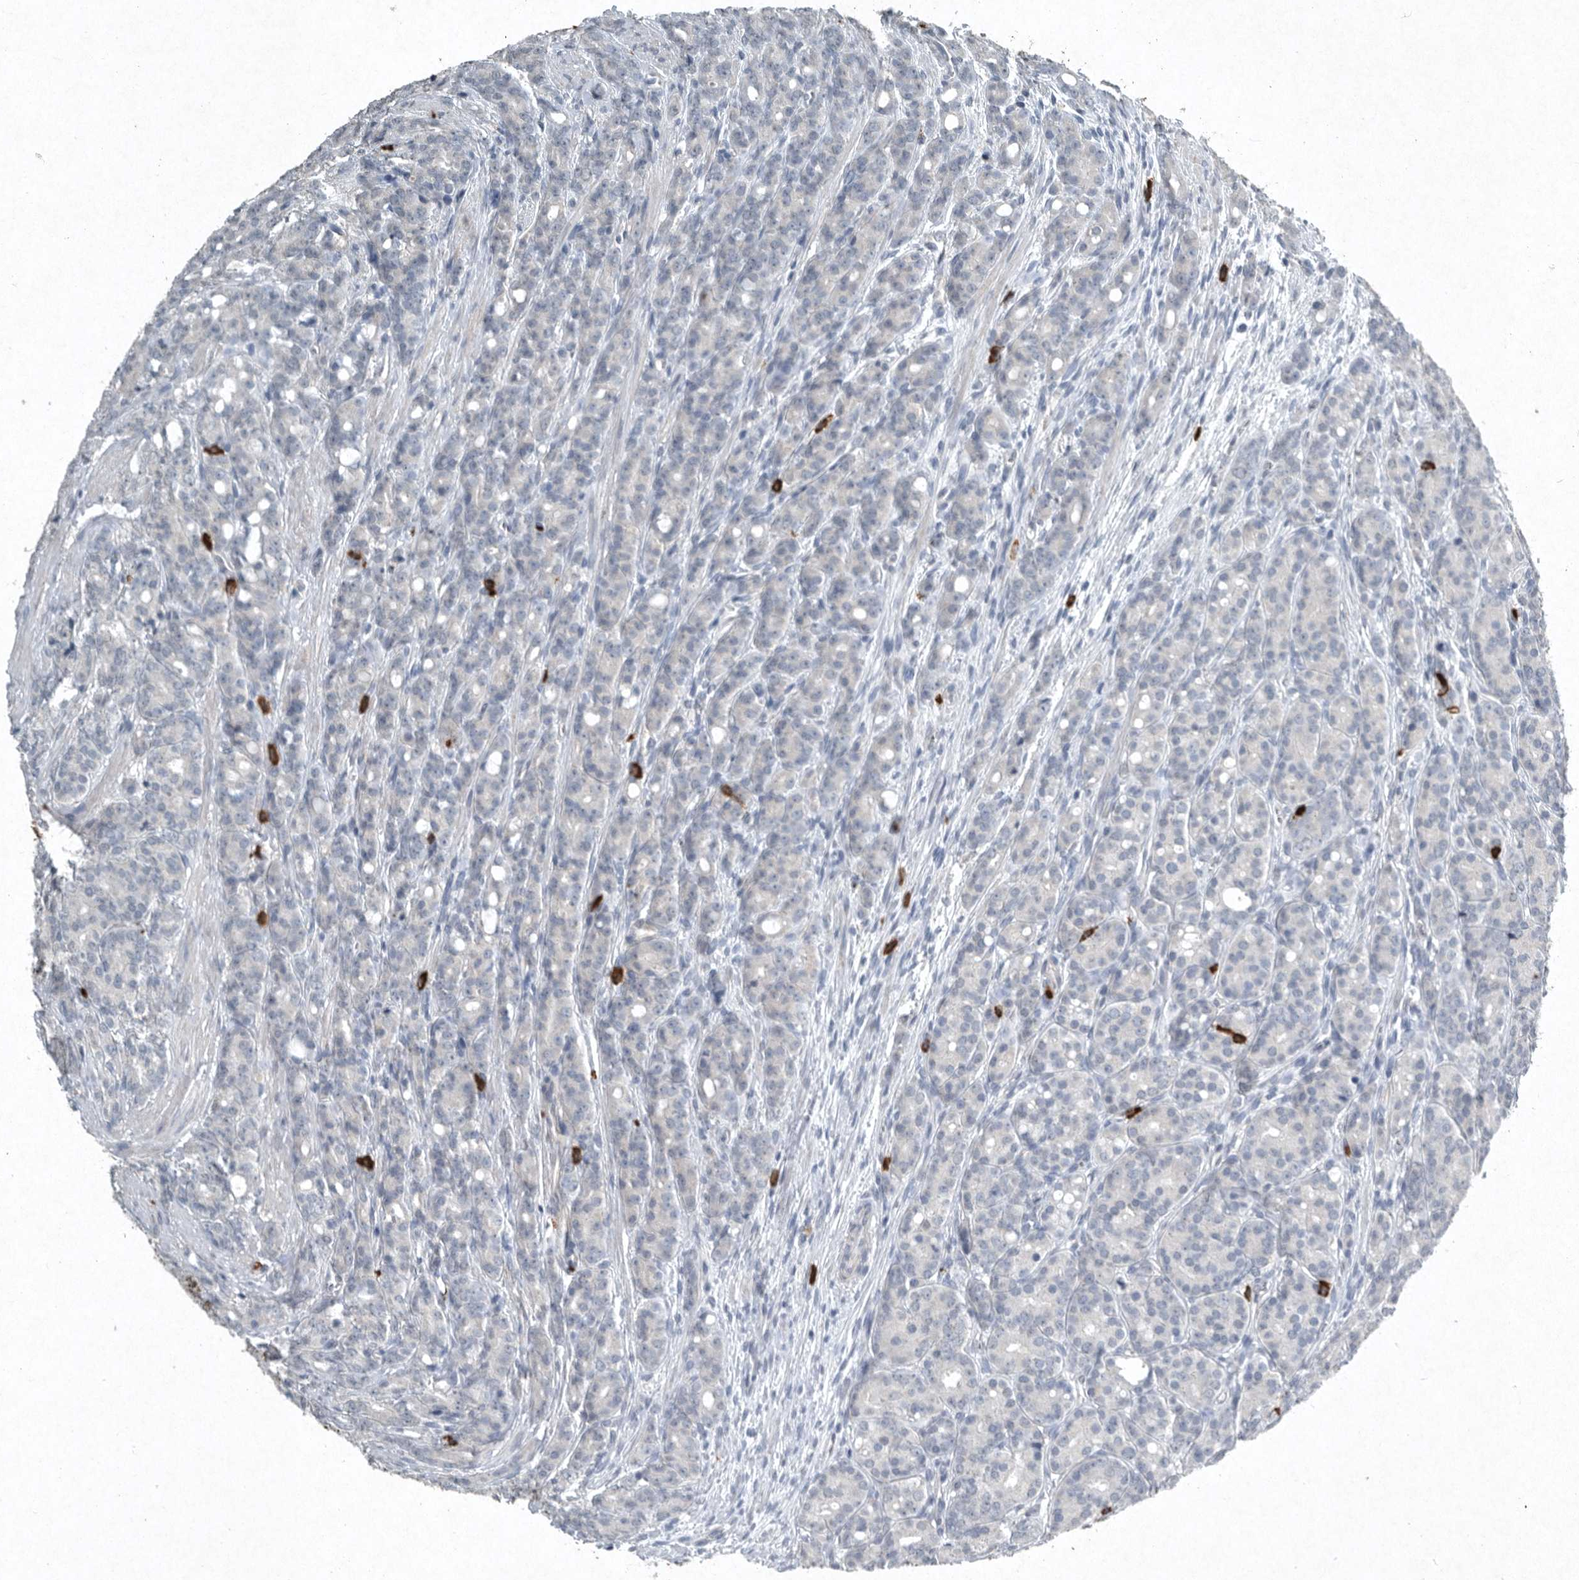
{"staining": {"intensity": "negative", "quantity": "none", "location": "none"}, "tissue": "prostate cancer", "cell_type": "Tumor cells", "image_type": "cancer", "snomed": [{"axis": "morphology", "description": "Adenocarcinoma, High grade"}, {"axis": "topography", "description": "Prostate"}], "caption": "Immunohistochemical staining of human prostate cancer displays no significant staining in tumor cells.", "gene": "IL20", "patient": {"sex": "male", "age": 62}}